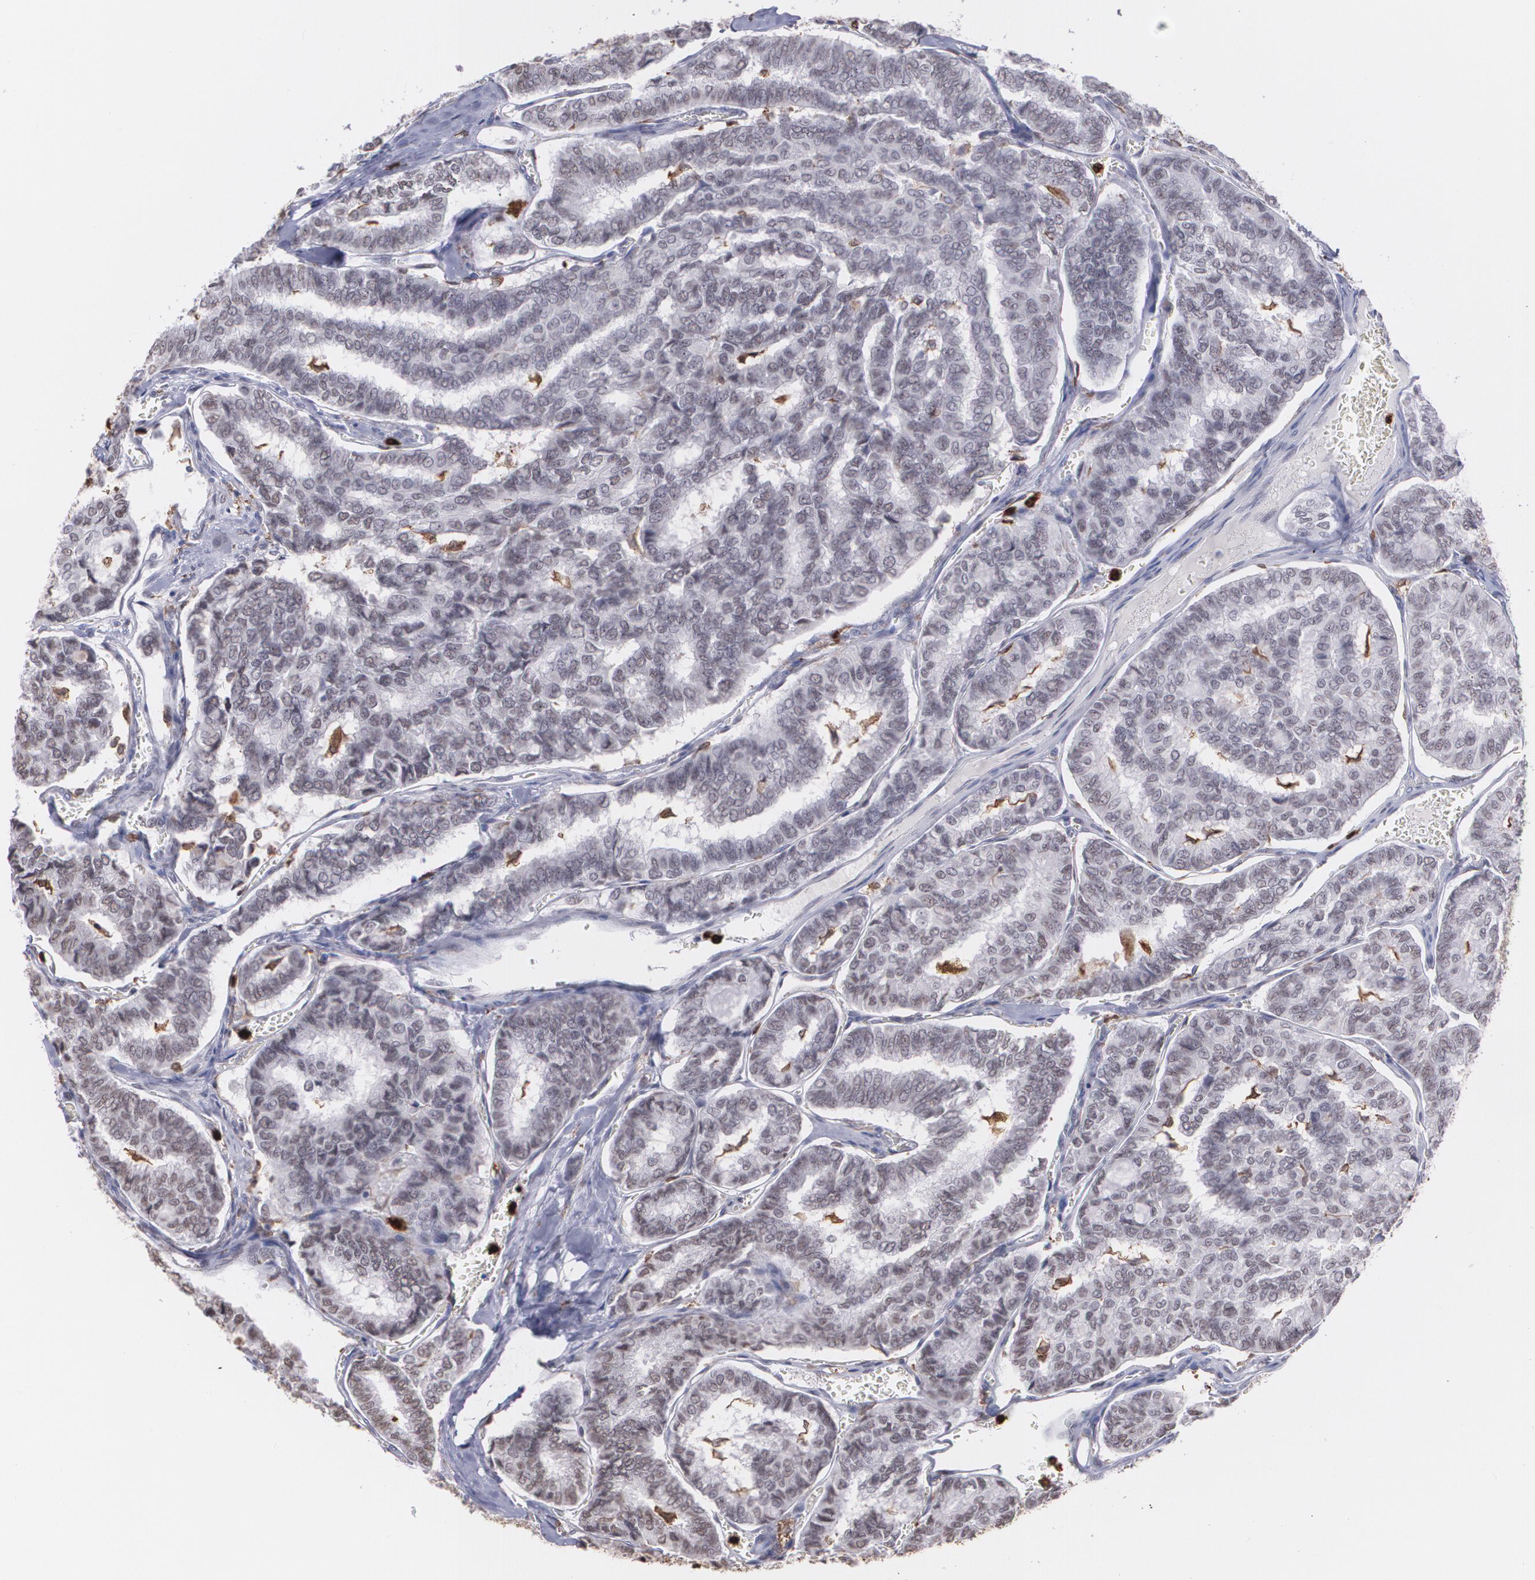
{"staining": {"intensity": "negative", "quantity": "none", "location": "none"}, "tissue": "thyroid cancer", "cell_type": "Tumor cells", "image_type": "cancer", "snomed": [{"axis": "morphology", "description": "Papillary adenocarcinoma, NOS"}, {"axis": "topography", "description": "Thyroid gland"}], "caption": "Immunohistochemical staining of papillary adenocarcinoma (thyroid) reveals no significant expression in tumor cells.", "gene": "NCF2", "patient": {"sex": "female", "age": 35}}